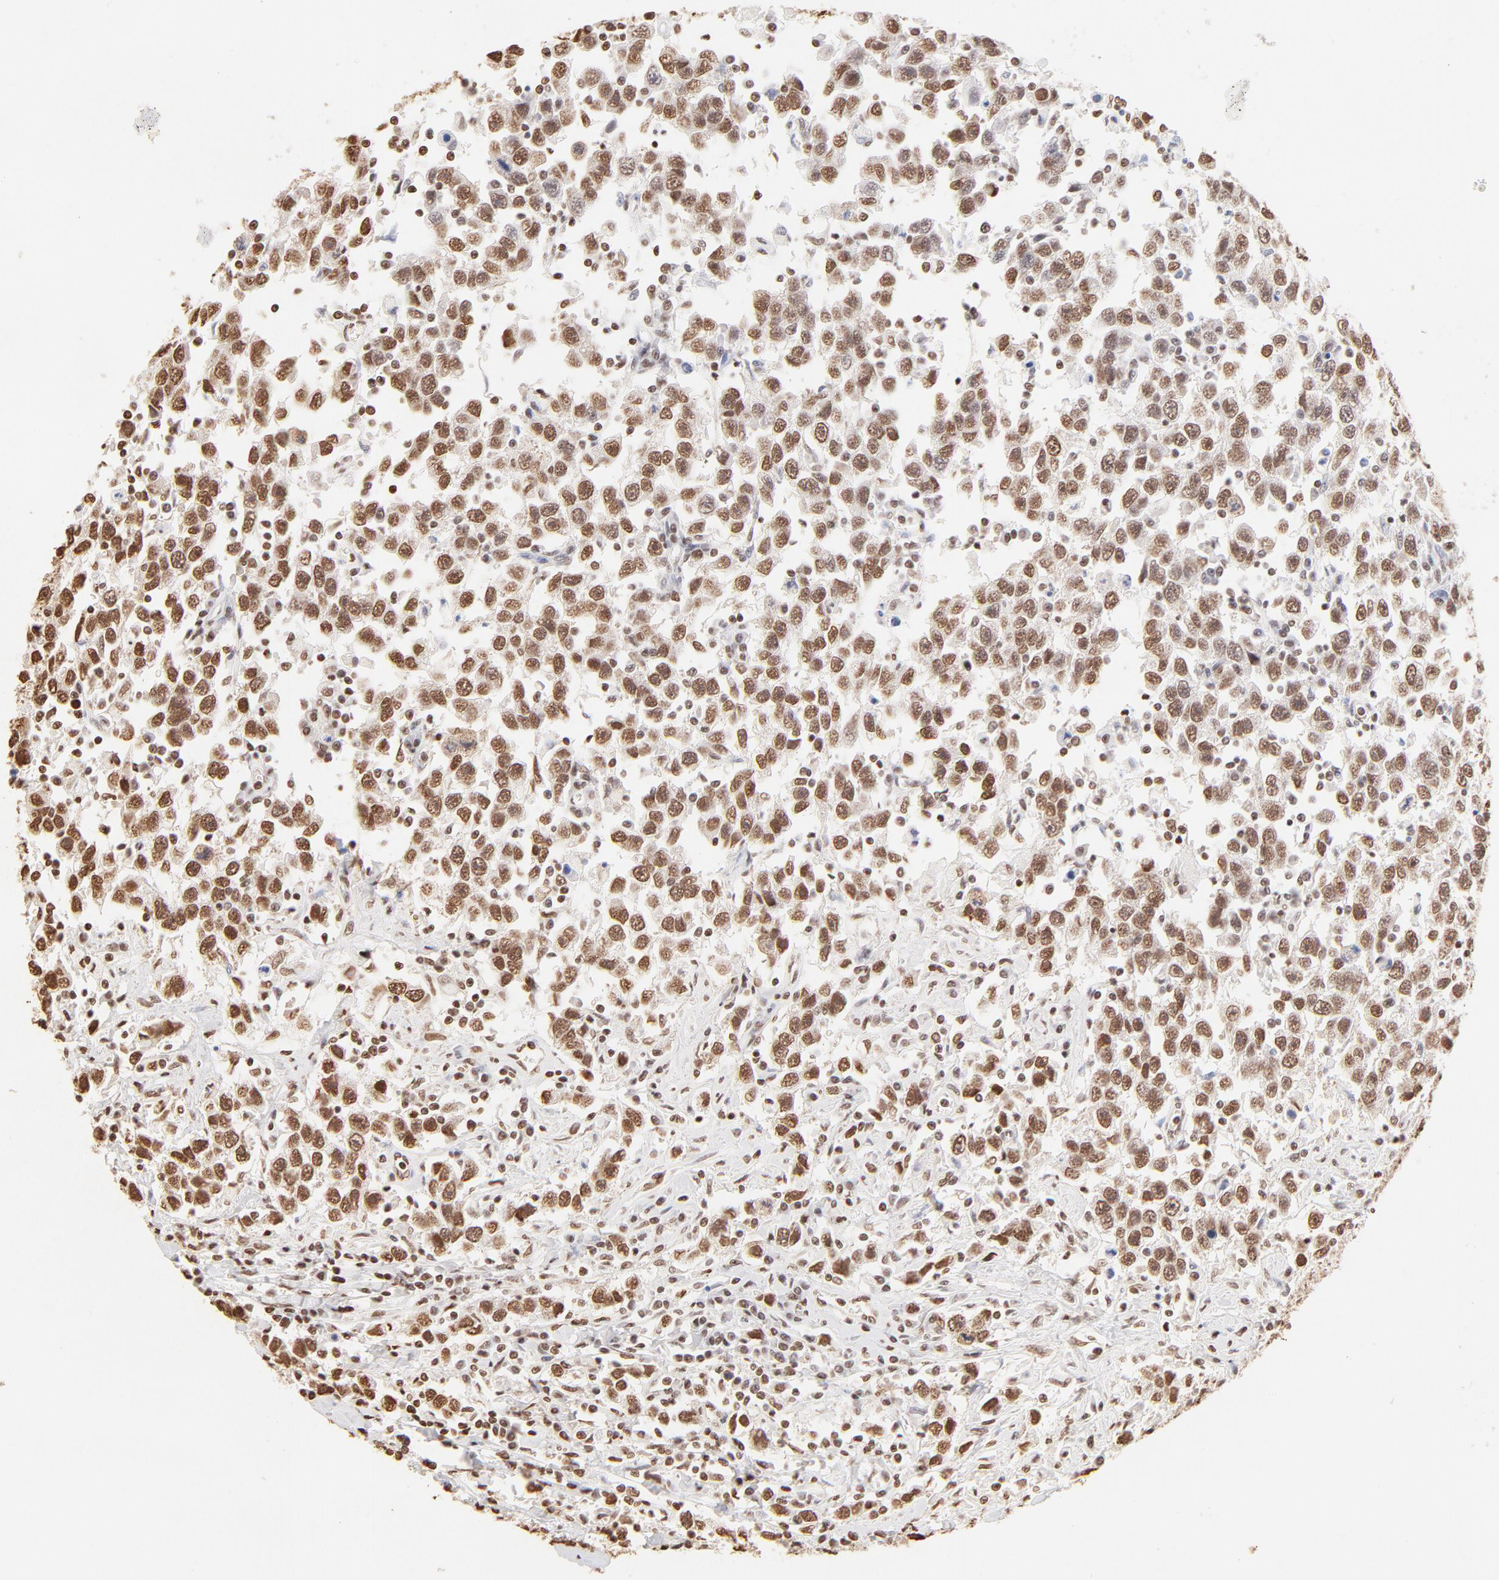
{"staining": {"intensity": "strong", "quantity": ">75%", "location": "cytoplasmic/membranous,nuclear"}, "tissue": "testis cancer", "cell_type": "Tumor cells", "image_type": "cancer", "snomed": [{"axis": "morphology", "description": "Seminoma, NOS"}, {"axis": "topography", "description": "Testis"}], "caption": "Tumor cells show high levels of strong cytoplasmic/membranous and nuclear staining in about >75% of cells in testis cancer.", "gene": "ZNF540", "patient": {"sex": "male", "age": 41}}